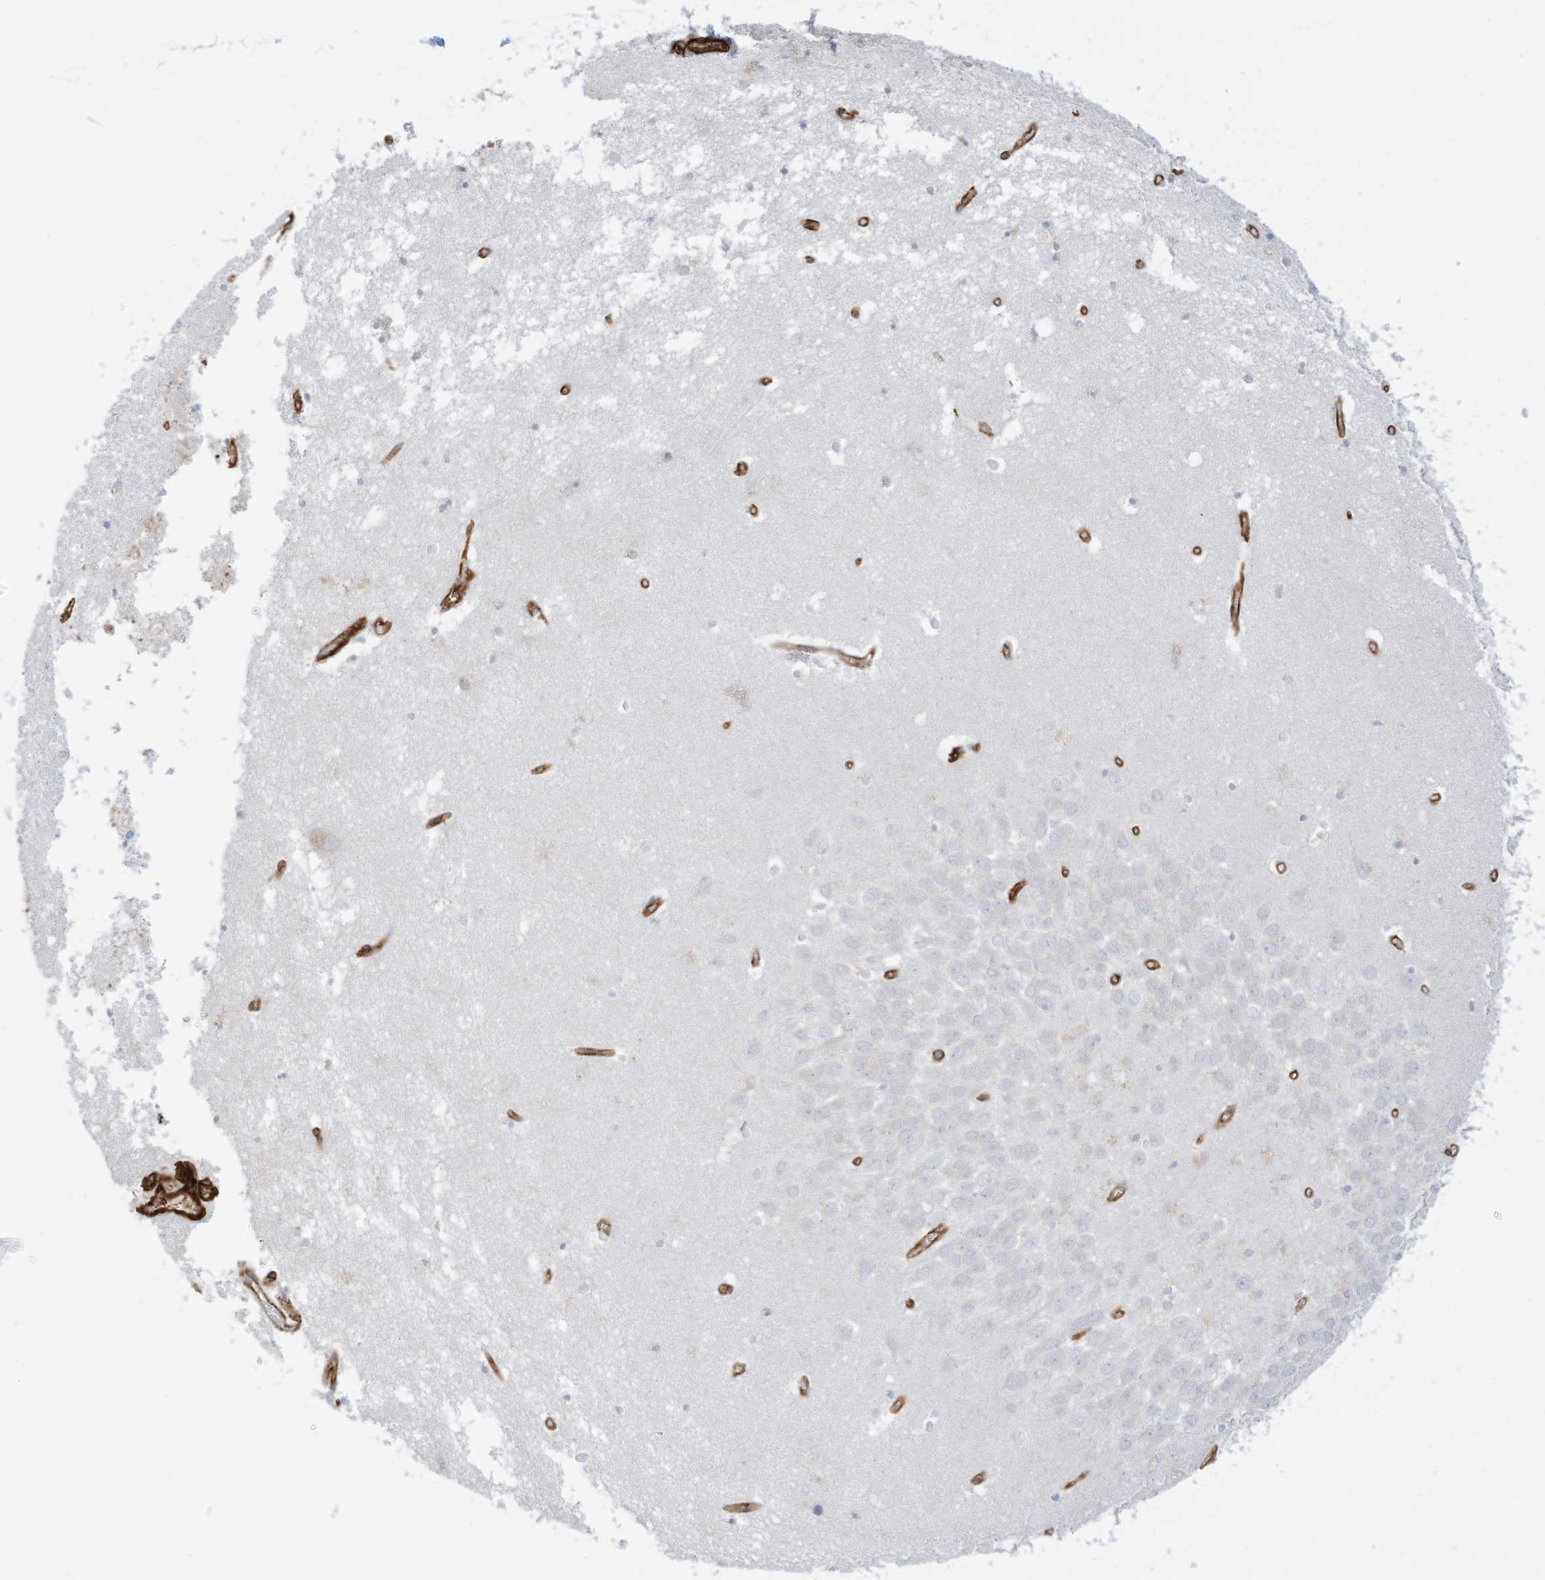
{"staining": {"intensity": "negative", "quantity": "none", "location": "none"}, "tissue": "hippocampus", "cell_type": "Glial cells", "image_type": "normal", "snomed": [{"axis": "morphology", "description": "Normal tissue, NOS"}, {"axis": "topography", "description": "Hippocampus"}], "caption": "Histopathology image shows no protein positivity in glial cells of benign hippocampus.", "gene": "ABCB7", "patient": {"sex": "male", "age": 70}}